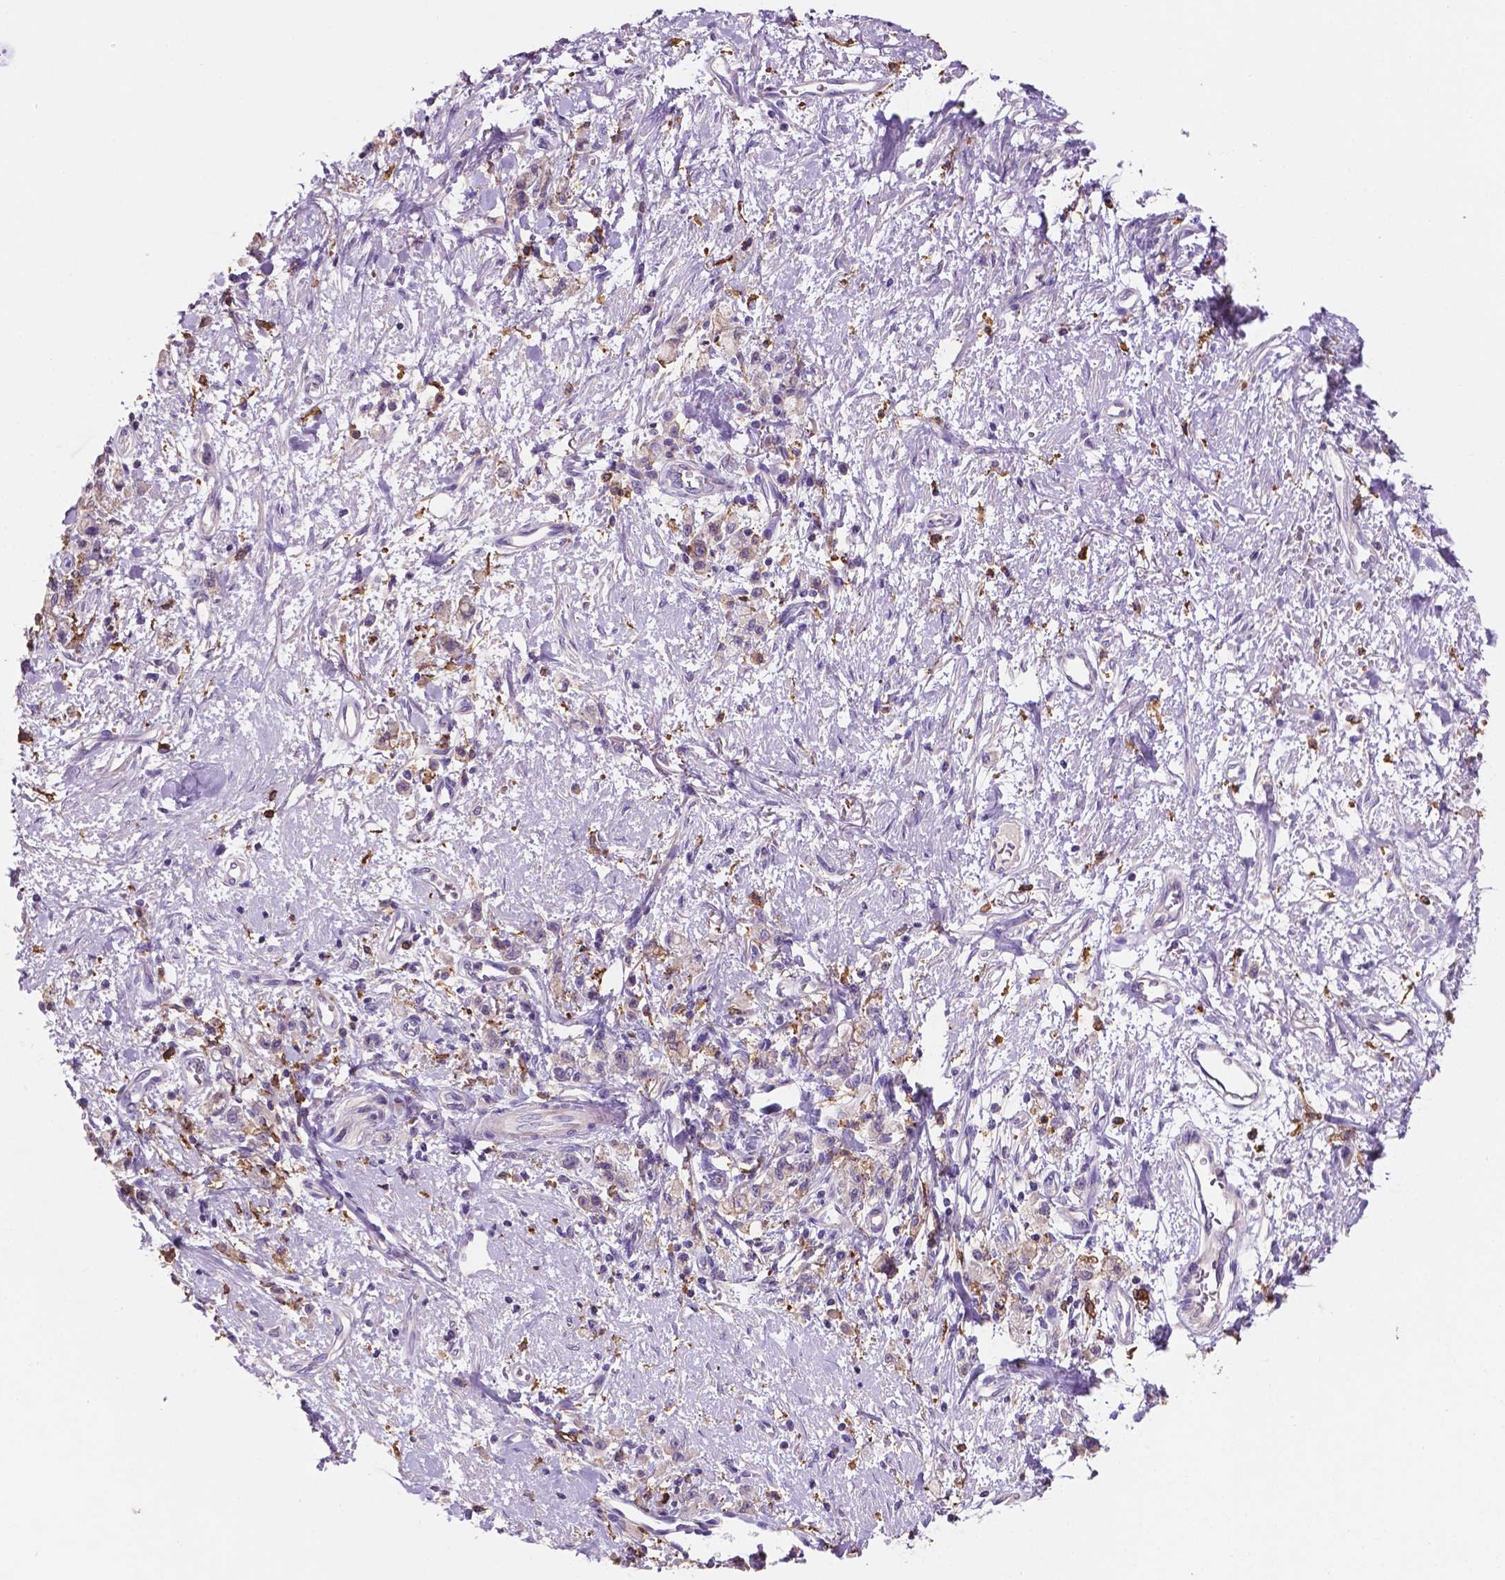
{"staining": {"intensity": "negative", "quantity": "none", "location": "none"}, "tissue": "stomach cancer", "cell_type": "Tumor cells", "image_type": "cancer", "snomed": [{"axis": "morphology", "description": "Adenocarcinoma, NOS"}, {"axis": "topography", "description": "Stomach"}], "caption": "Immunohistochemistry micrograph of human adenocarcinoma (stomach) stained for a protein (brown), which shows no positivity in tumor cells.", "gene": "MKRN2OS", "patient": {"sex": "male", "age": 77}}